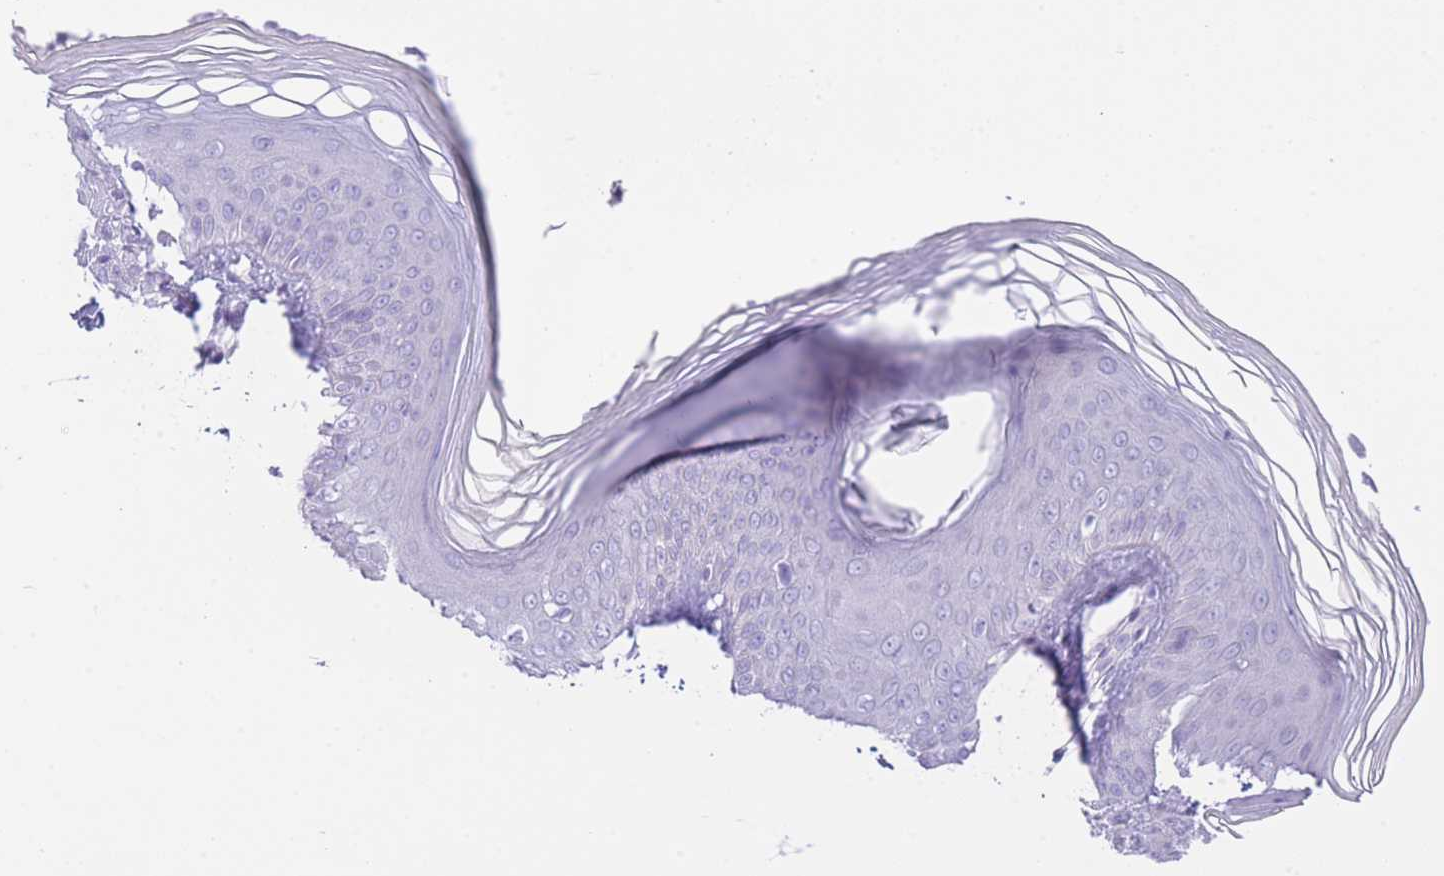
{"staining": {"intensity": "negative", "quantity": "none", "location": "none"}, "tissue": "skin", "cell_type": "Epidermal cells", "image_type": "normal", "snomed": [{"axis": "morphology", "description": "Normal tissue, NOS"}, {"axis": "morphology", "description": "Inflammation, NOS"}, {"axis": "topography", "description": "Soft tissue"}, {"axis": "topography", "description": "Anal"}], "caption": "Immunohistochemical staining of normal skin shows no significant staining in epidermal cells. Nuclei are stained in blue.", "gene": "ZNF212", "patient": {"sex": "female", "age": 15}}